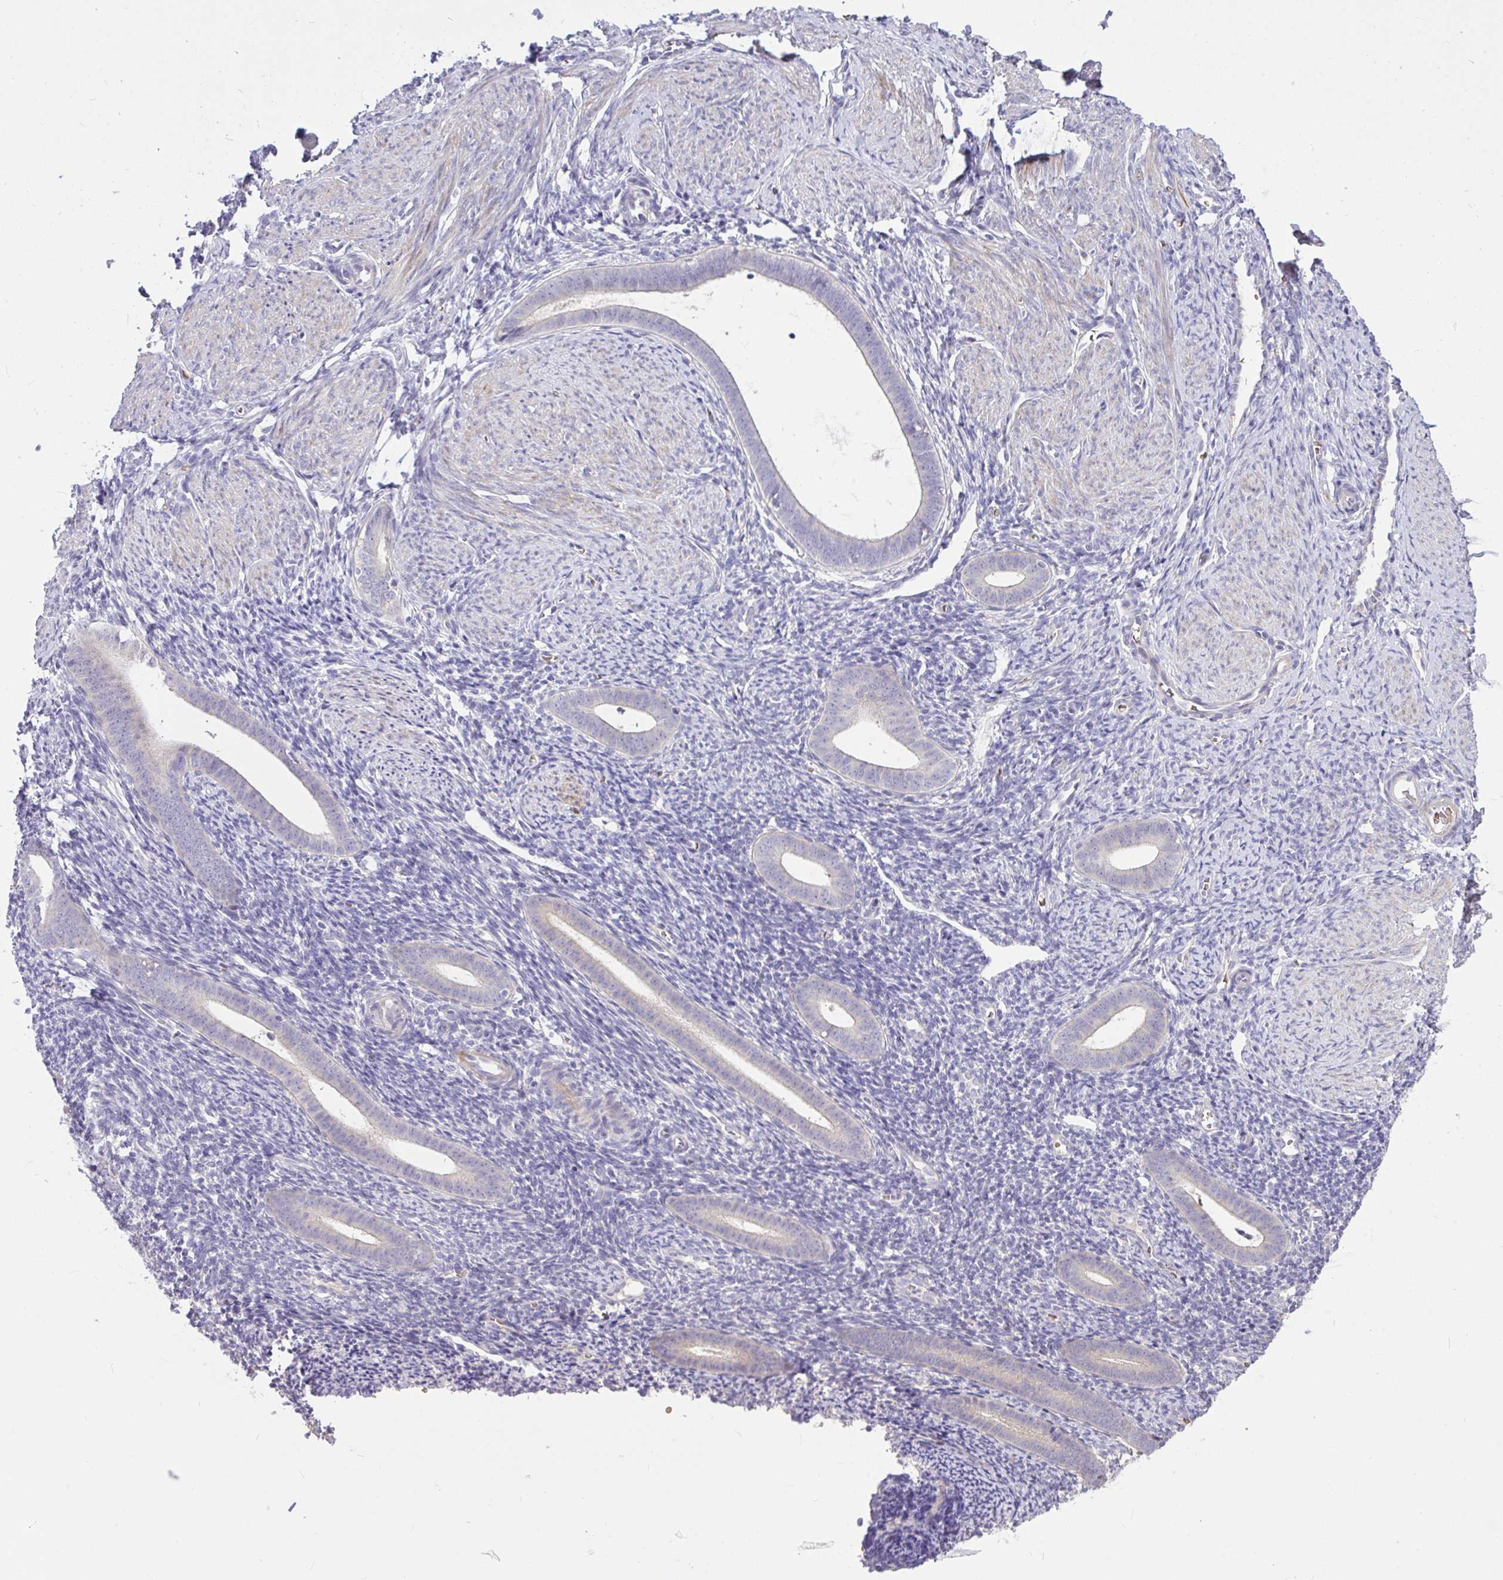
{"staining": {"intensity": "negative", "quantity": "none", "location": "none"}, "tissue": "endometrium", "cell_type": "Cells in endometrial stroma", "image_type": "normal", "snomed": [{"axis": "morphology", "description": "Normal tissue, NOS"}, {"axis": "topography", "description": "Endometrium"}], "caption": "Endometrium stained for a protein using IHC exhibits no expression cells in endometrial stroma.", "gene": "MOCS1", "patient": {"sex": "female", "age": 39}}